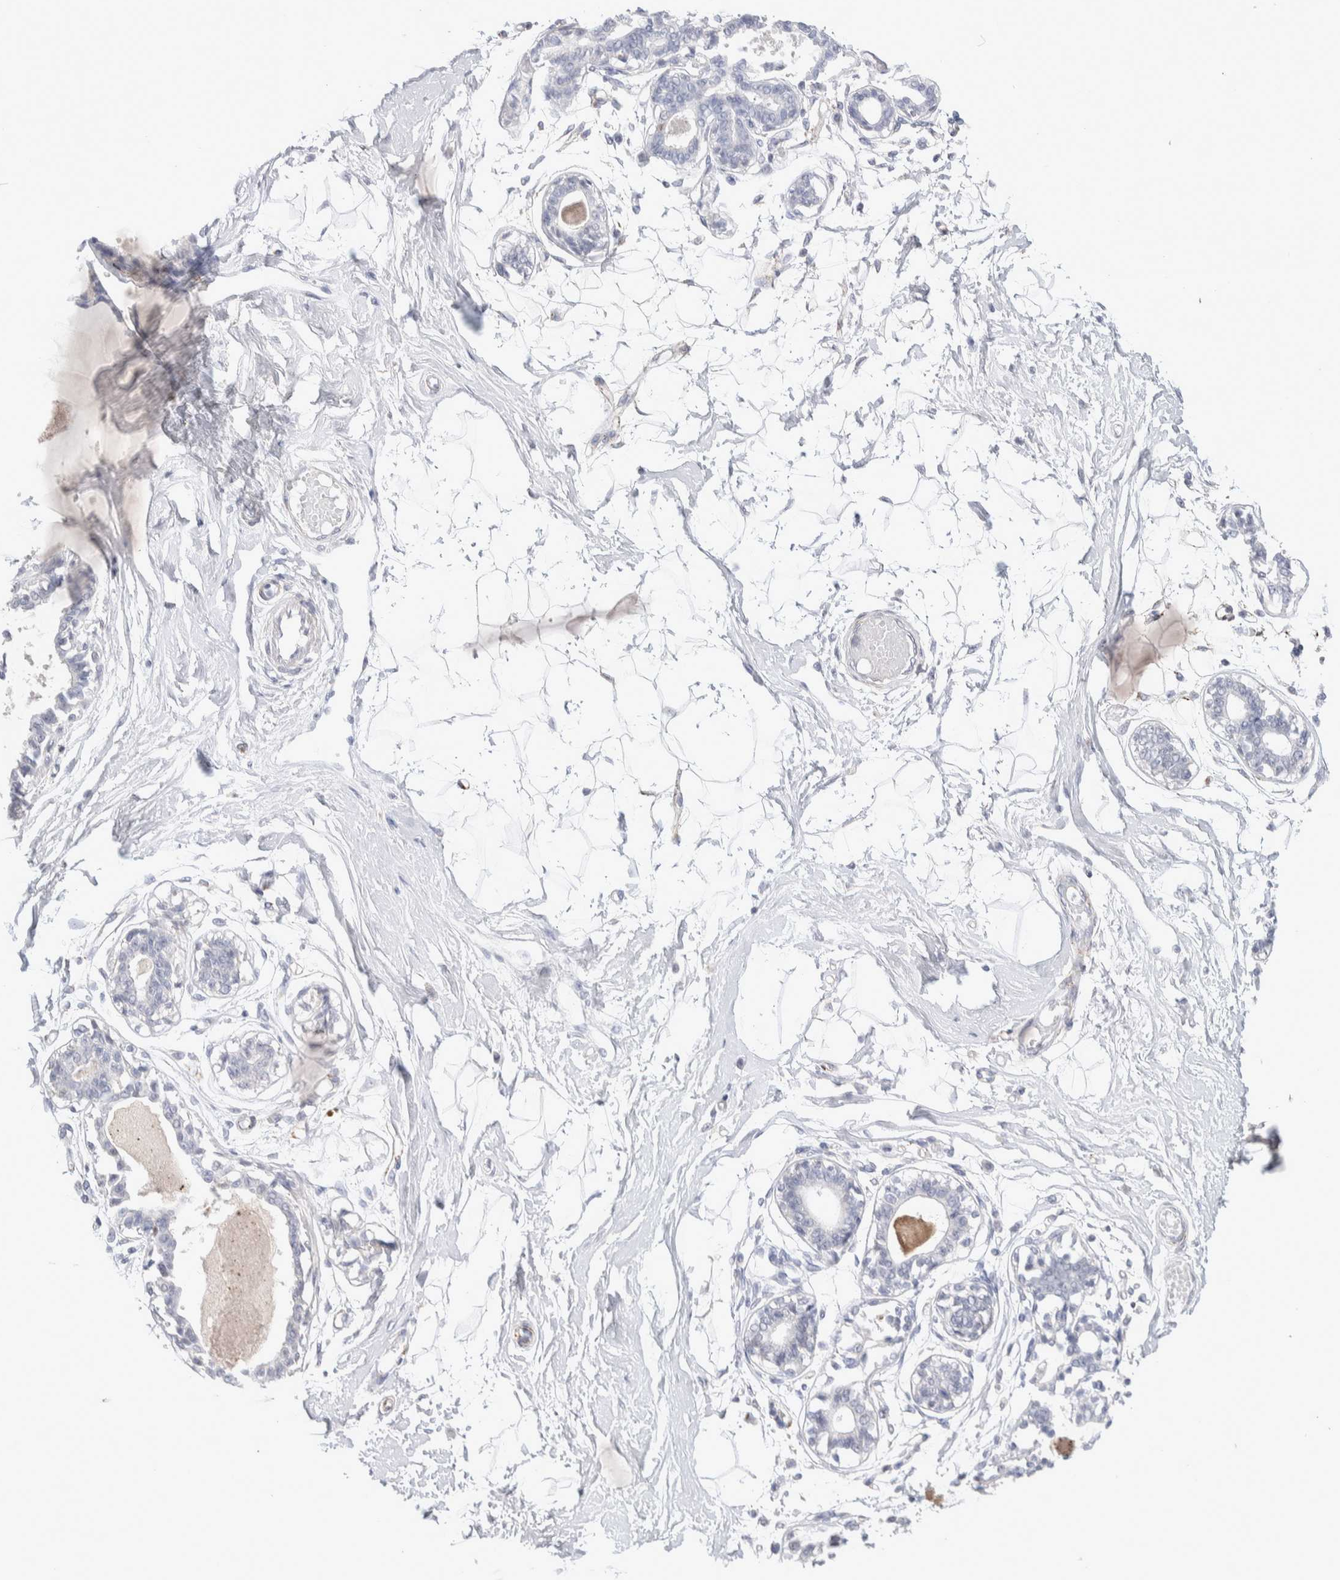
{"staining": {"intensity": "negative", "quantity": "none", "location": "none"}, "tissue": "breast", "cell_type": "Adipocytes", "image_type": "normal", "snomed": [{"axis": "morphology", "description": "Normal tissue, NOS"}, {"axis": "topography", "description": "Breast"}], "caption": "Adipocytes show no significant expression in benign breast. Brightfield microscopy of IHC stained with DAB (brown) and hematoxylin (blue), captured at high magnification.", "gene": "SEPTIN4", "patient": {"sex": "female", "age": 45}}